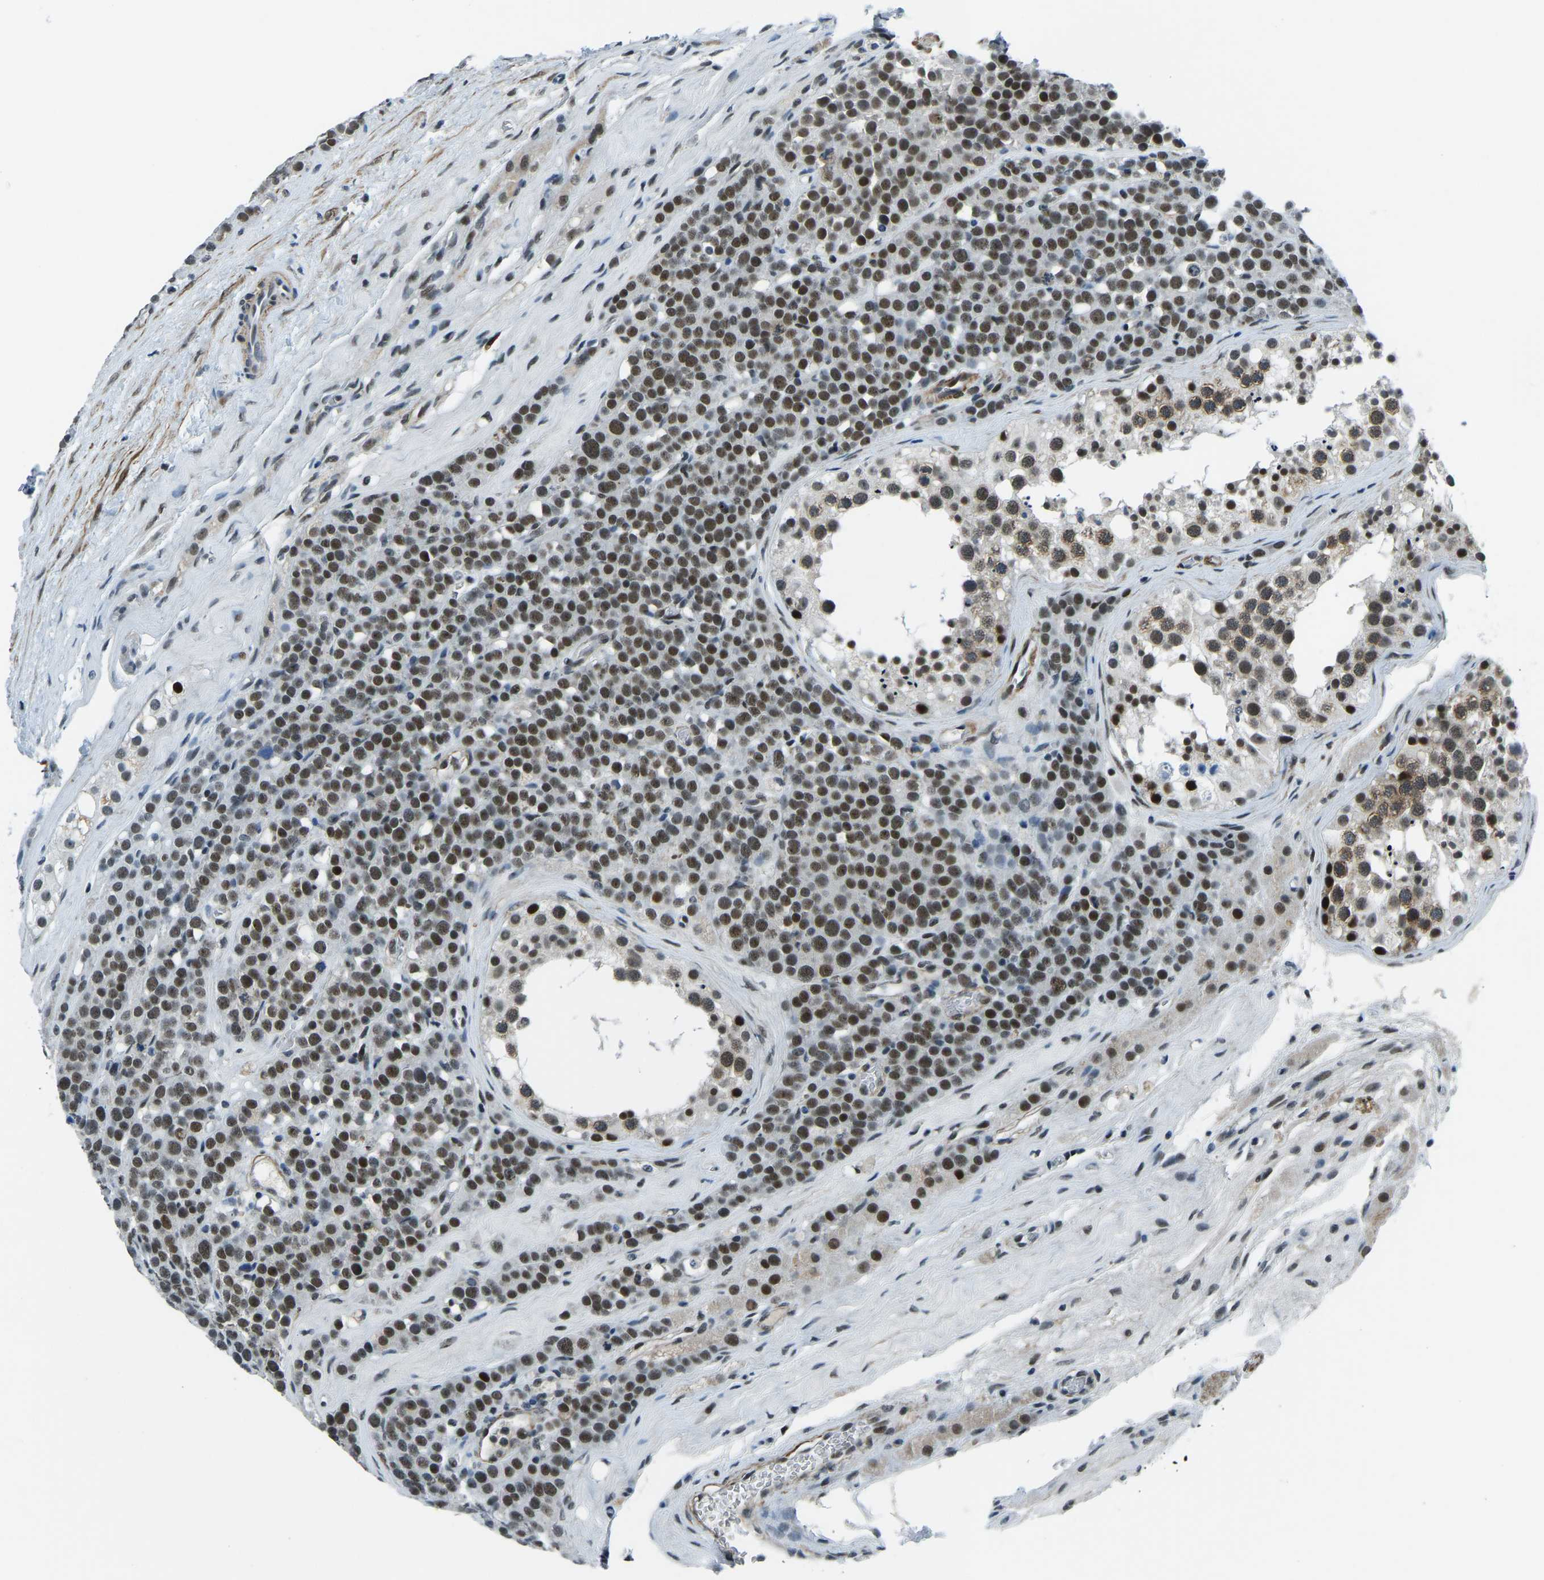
{"staining": {"intensity": "strong", "quantity": ">75%", "location": "nuclear"}, "tissue": "testis cancer", "cell_type": "Tumor cells", "image_type": "cancer", "snomed": [{"axis": "morphology", "description": "Seminoma, NOS"}, {"axis": "topography", "description": "Testis"}], "caption": "Protein positivity by immunohistochemistry demonstrates strong nuclear positivity in approximately >75% of tumor cells in testis cancer. The staining is performed using DAB brown chromogen to label protein expression. The nuclei are counter-stained blue using hematoxylin.", "gene": "PRCC", "patient": {"sex": "male", "age": 71}}